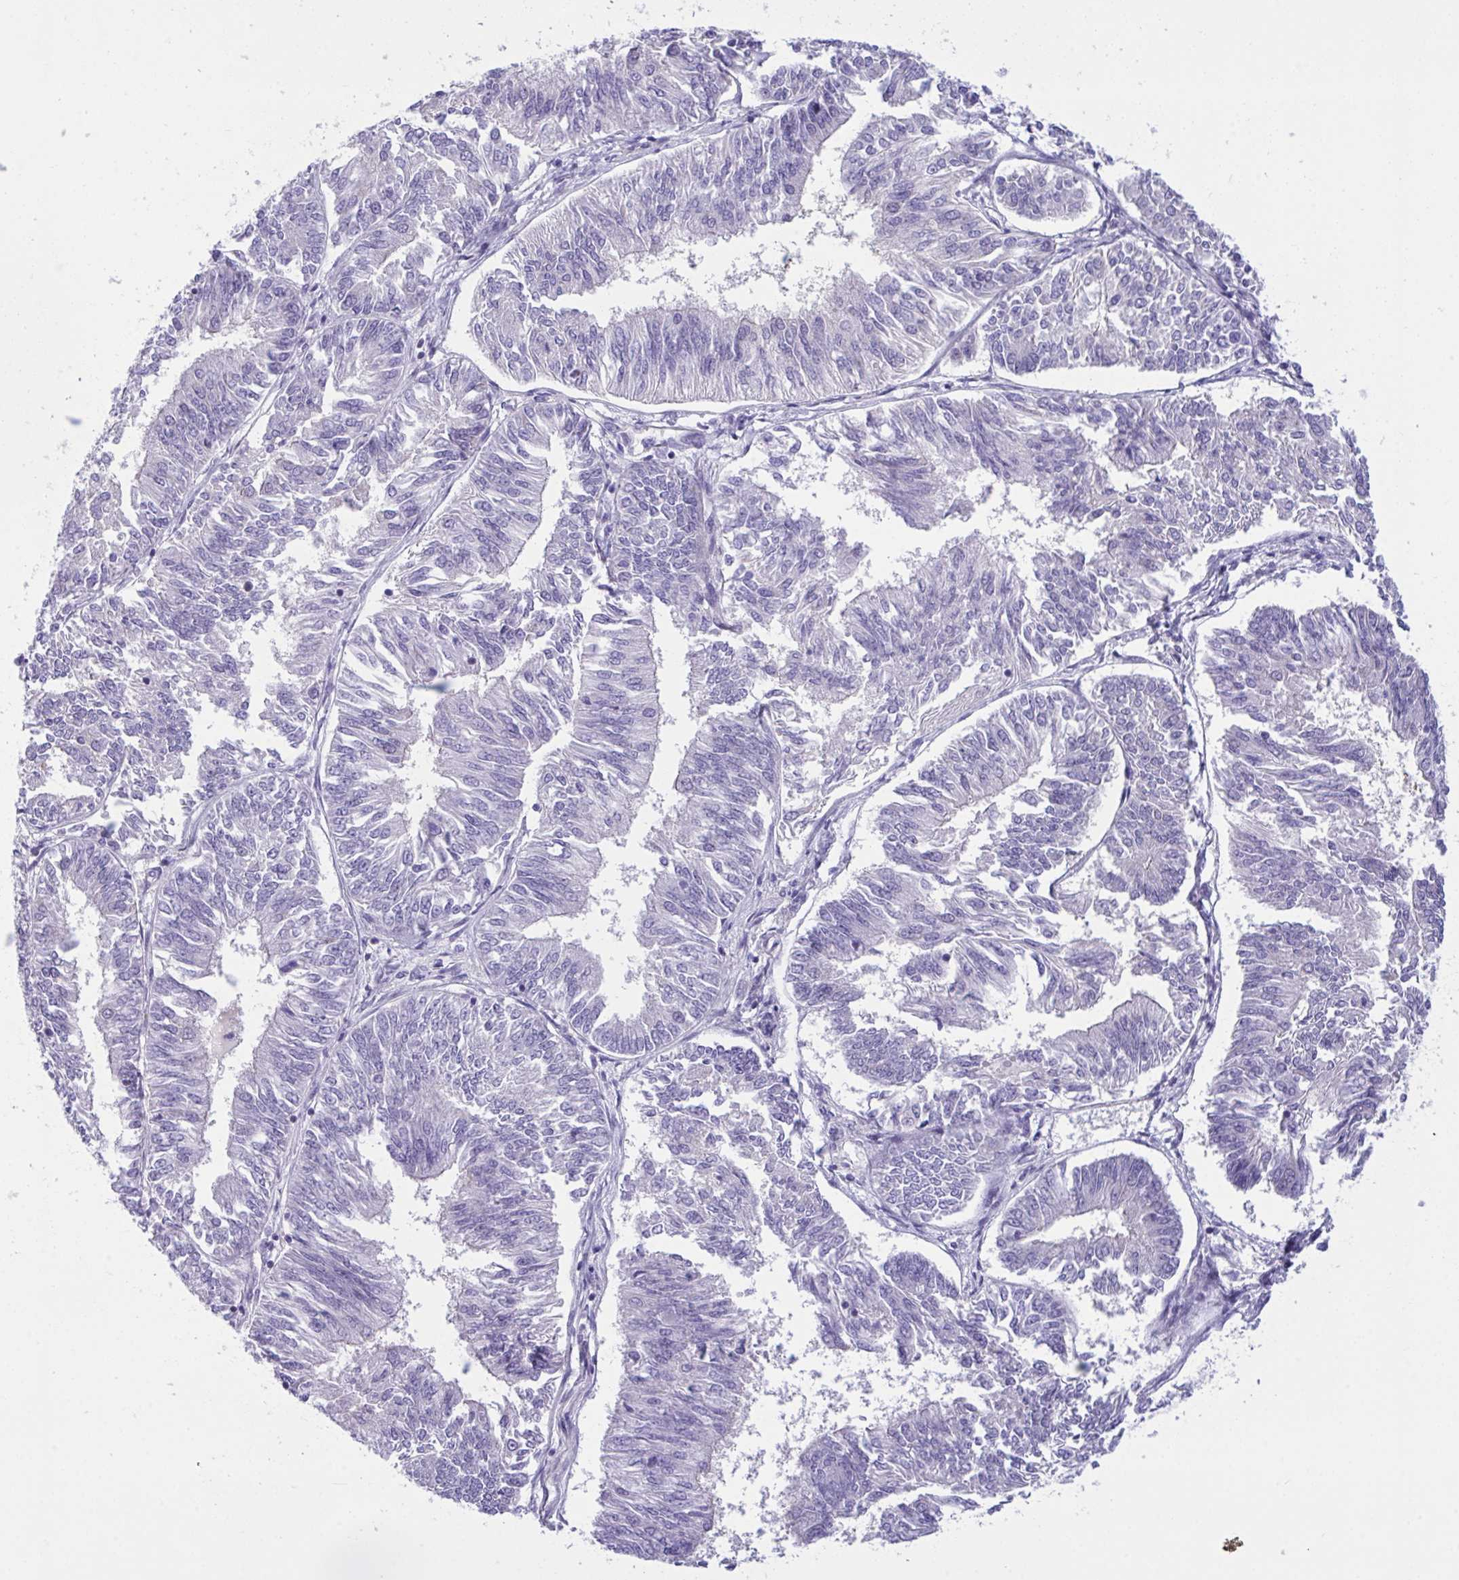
{"staining": {"intensity": "negative", "quantity": "none", "location": "none"}, "tissue": "endometrial cancer", "cell_type": "Tumor cells", "image_type": "cancer", "snomed": [{"axis": "morphology", "description": "Adenocarcinoma, NOS"}, {"axis": "topography", "description": "Endometrium"}], "caption": "Endometrial cancer was stained to show a protein in brown. There is no significant expression in tumor cells.", "gene": "WDR97", "patient": {"sex": "female", "age": 58}}